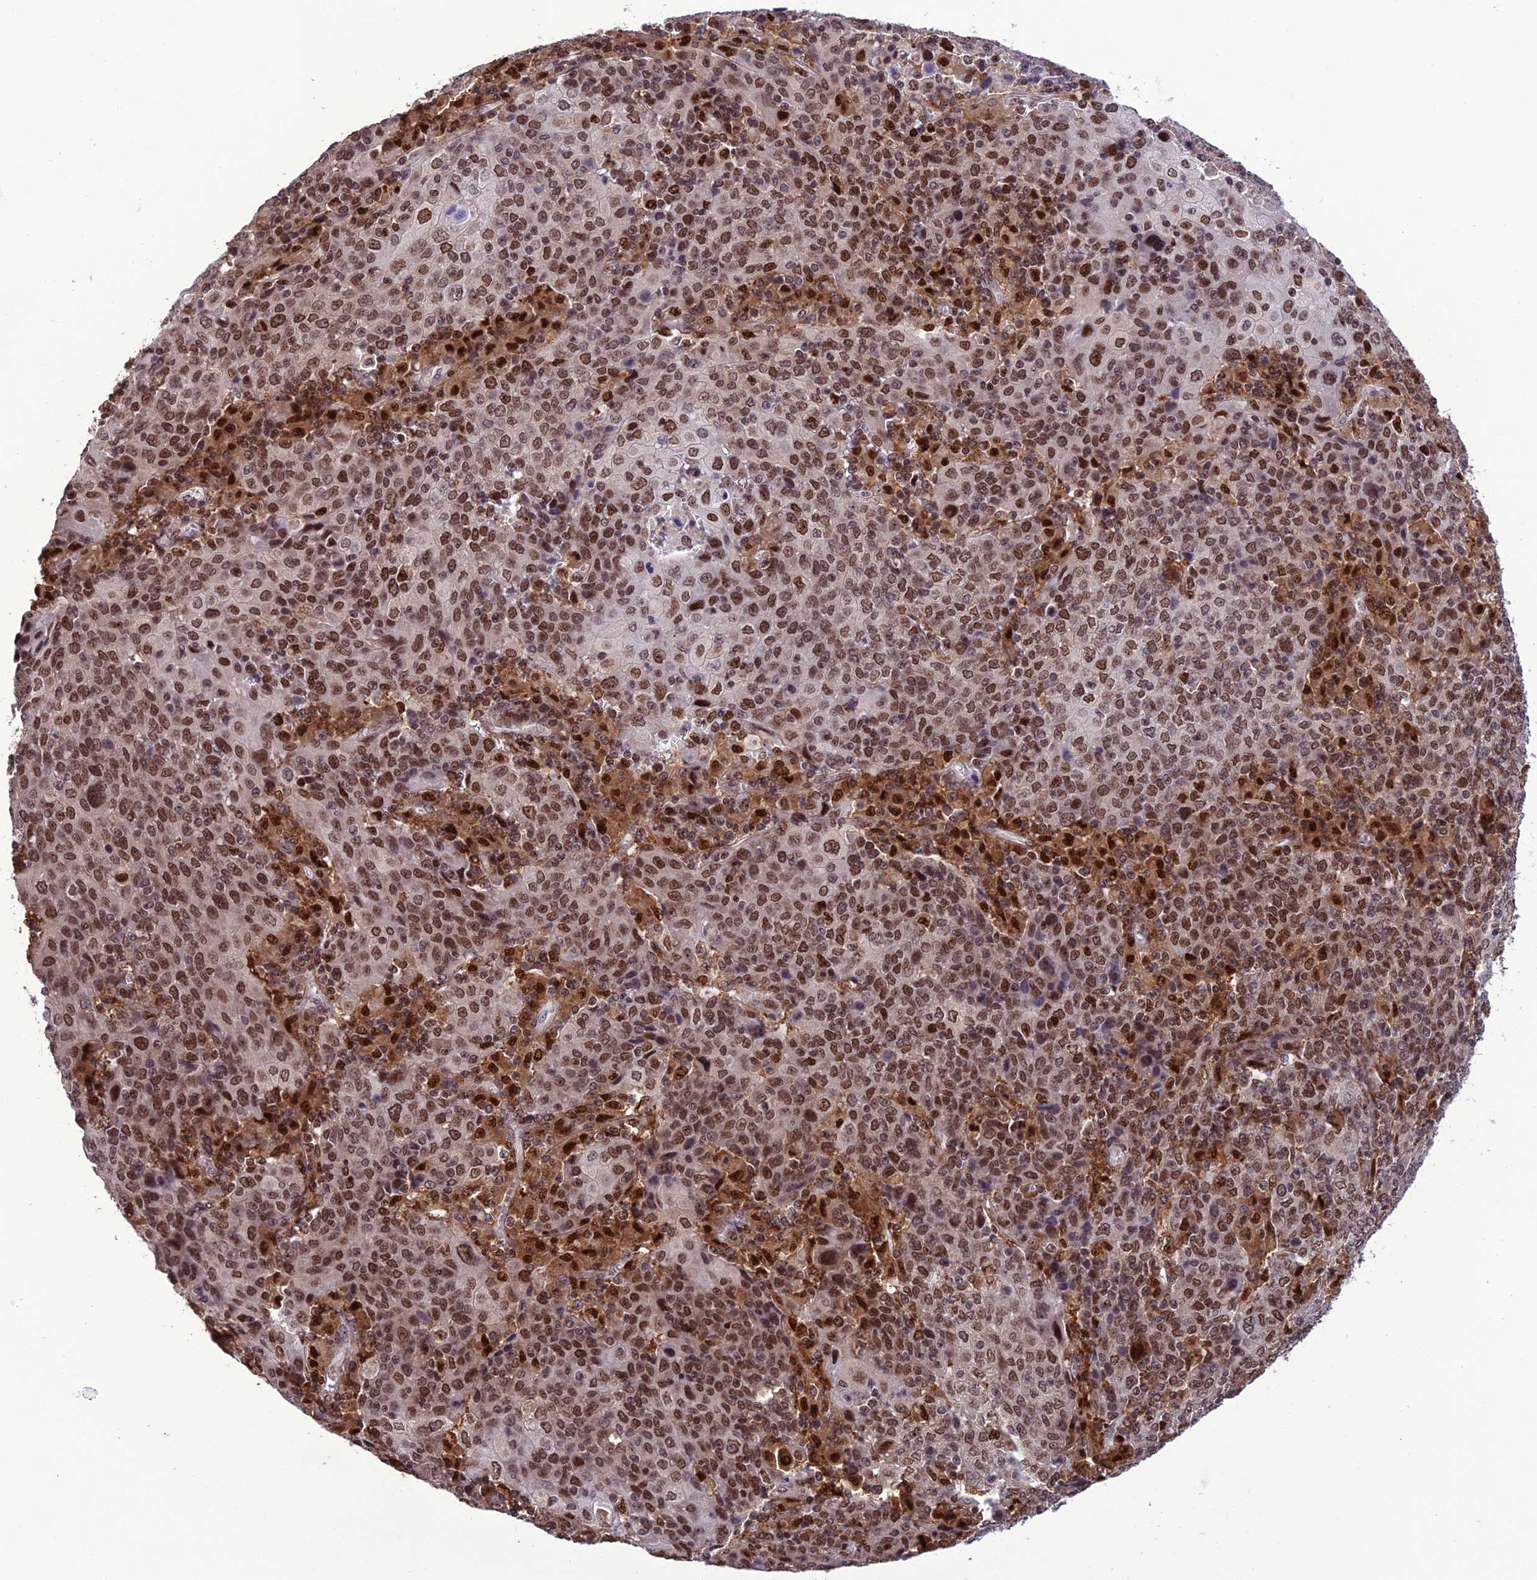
{"staining": {"intensity": "moderate", "quantity": ">75%", "location": "nuclear"}, "tissue": "cervical cancer", "cell_type": "Tumor cells", "image_type": "cancer", "snomed": [{"axis": "morphology", "description": "Squamous cell carcinoma, NOS"}, {"axis": "topography", "description": "Cervix"}], "caption": "Protein analysis of cervical cancer (squamous cell carcinoma) tissue exhibits moderate nuclear expression in about >75% of tumor cells. (DAB (3,3'-diaminobenzidine) = brown stain, brightfield microscopy at high magnification).", "gene": "MIS12", "patient": {"sex": "female", "age": 67}}